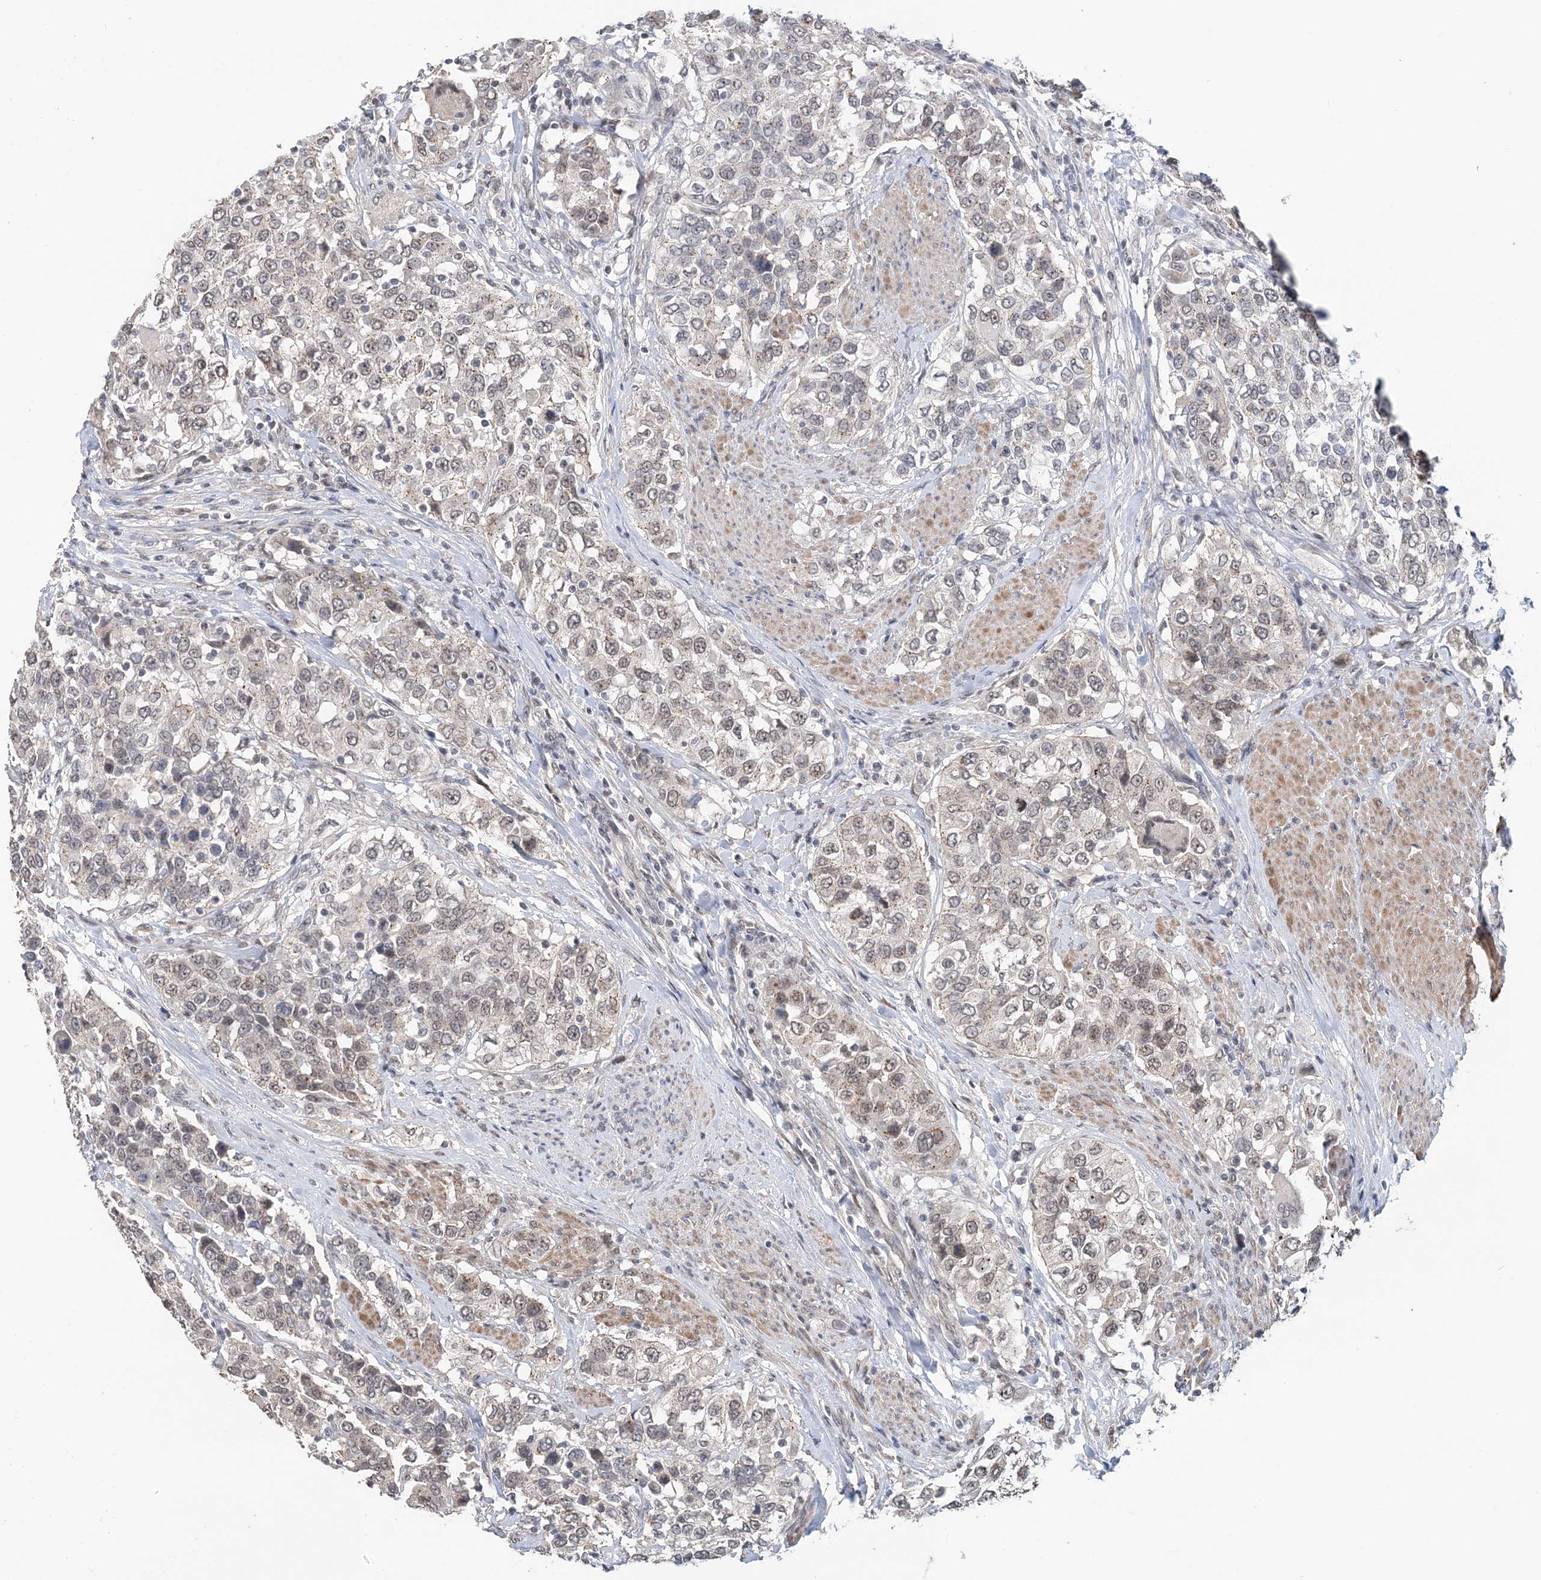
{"staining": {"intensity": "weak", "quantity": "<25%", "location": "cytoplasmic/membranous"}, "tissue": "urothelial cancer", "cell_type": "Tumor cells", "image_type": "cancer", "snomed": [{"axis": "morphology", "description": "Urothelial carcinoma, High grade"}, {"axis": "topography", "description": "Urinary bladder"}], "caption": "High power microscopy histopathology image of an immunohistochemistry micrograph of urothelial cancer, revealing no significant staining in tumor cells.", "gene": "TSHZ2", "patient": {"sex": "female", "age": 80}}